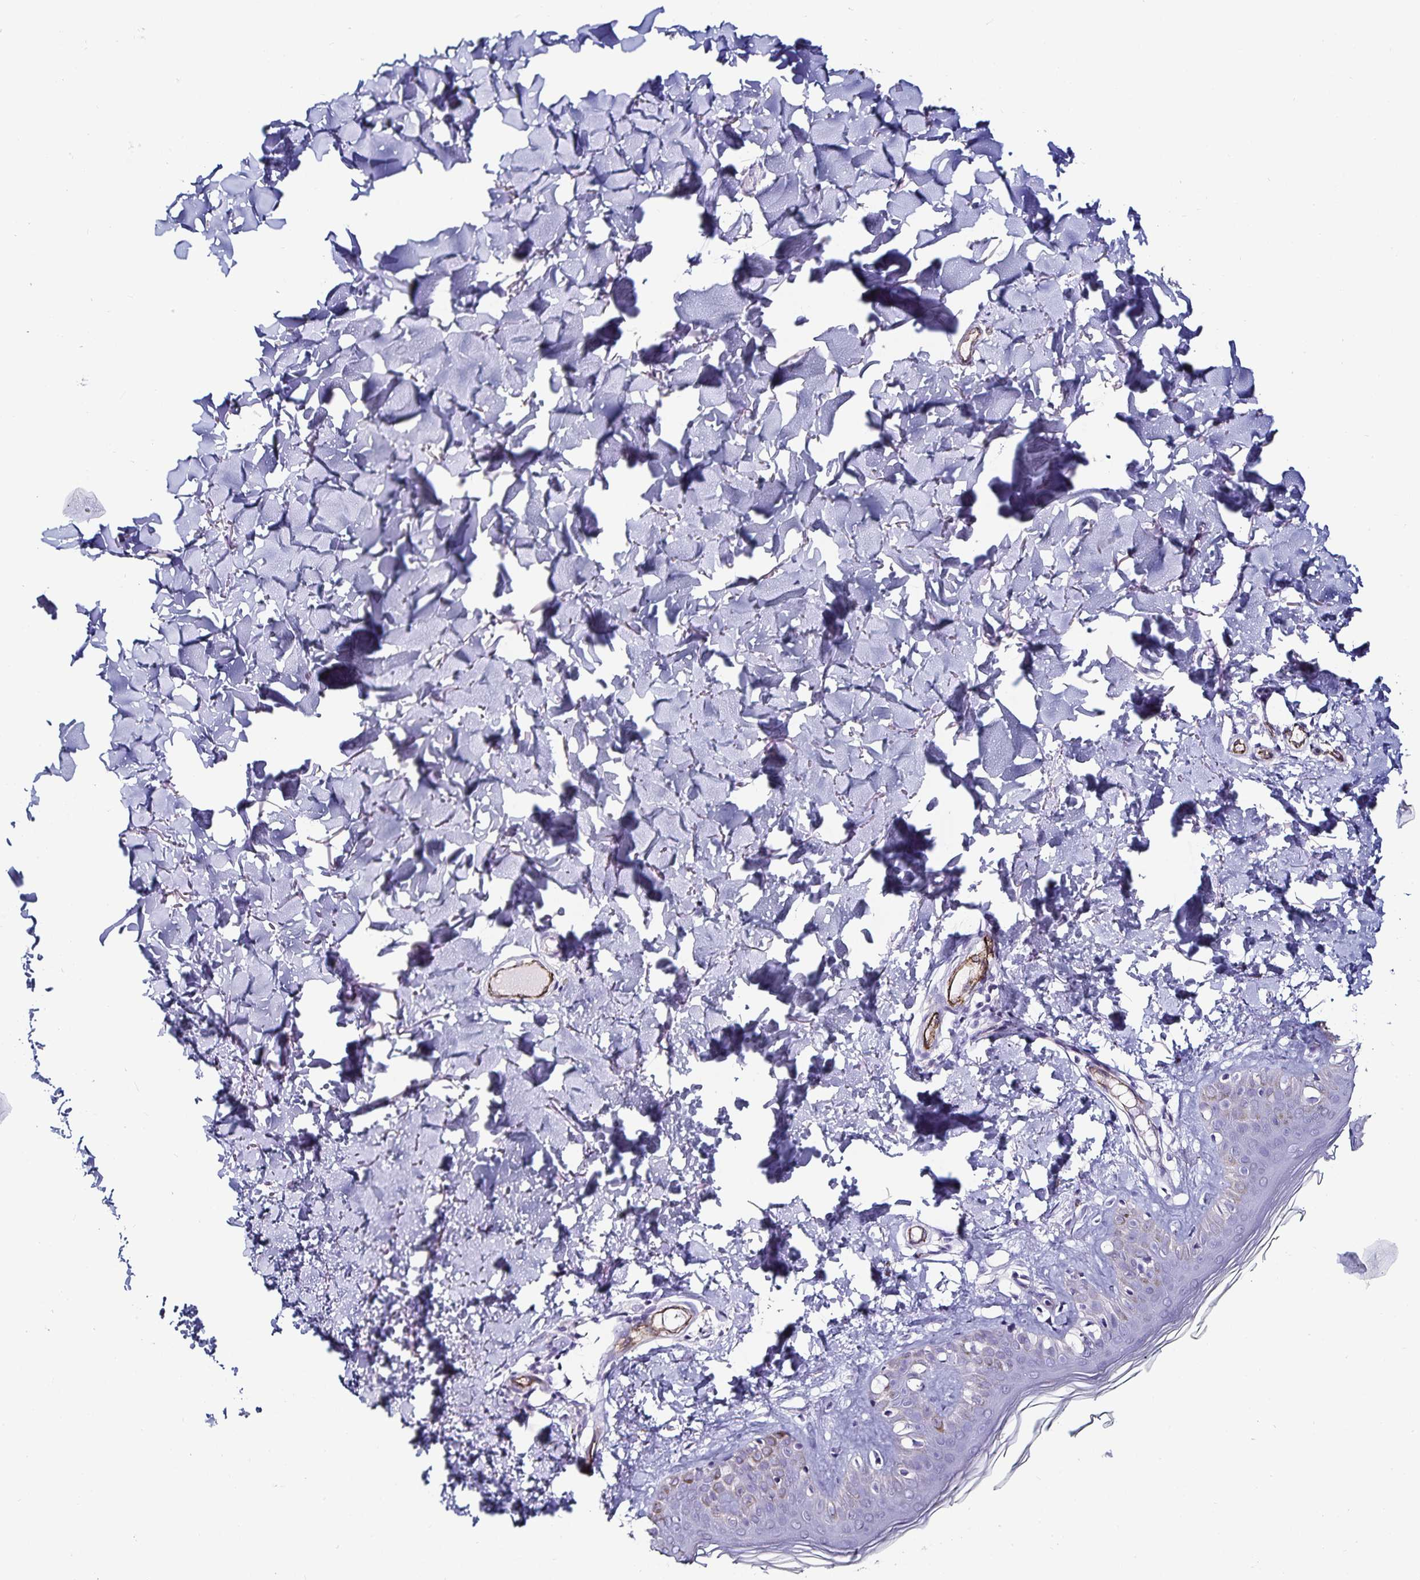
{"staining": {"intensity": "negative", "quantity": "none", "location": "none"}, "tissue": "skin", "cell_type": "Fibroblasts", "image_type": "normal", "snomed": [{"axis": "morphology", "description": "Normal tissue, NOS"}, {"axis": "topography", "description": "Skin"}, {"axis": "topography", "description": "Peripheral nerve tissue"}], "caption": "DAB (3,3'-diaminobenzidine) immunohistochemical staining of unremarkable skin reveals no significant expression in fibroblasts.", "gene": "TSPAN7", "patient": {"sex": "female", "age": 45}}